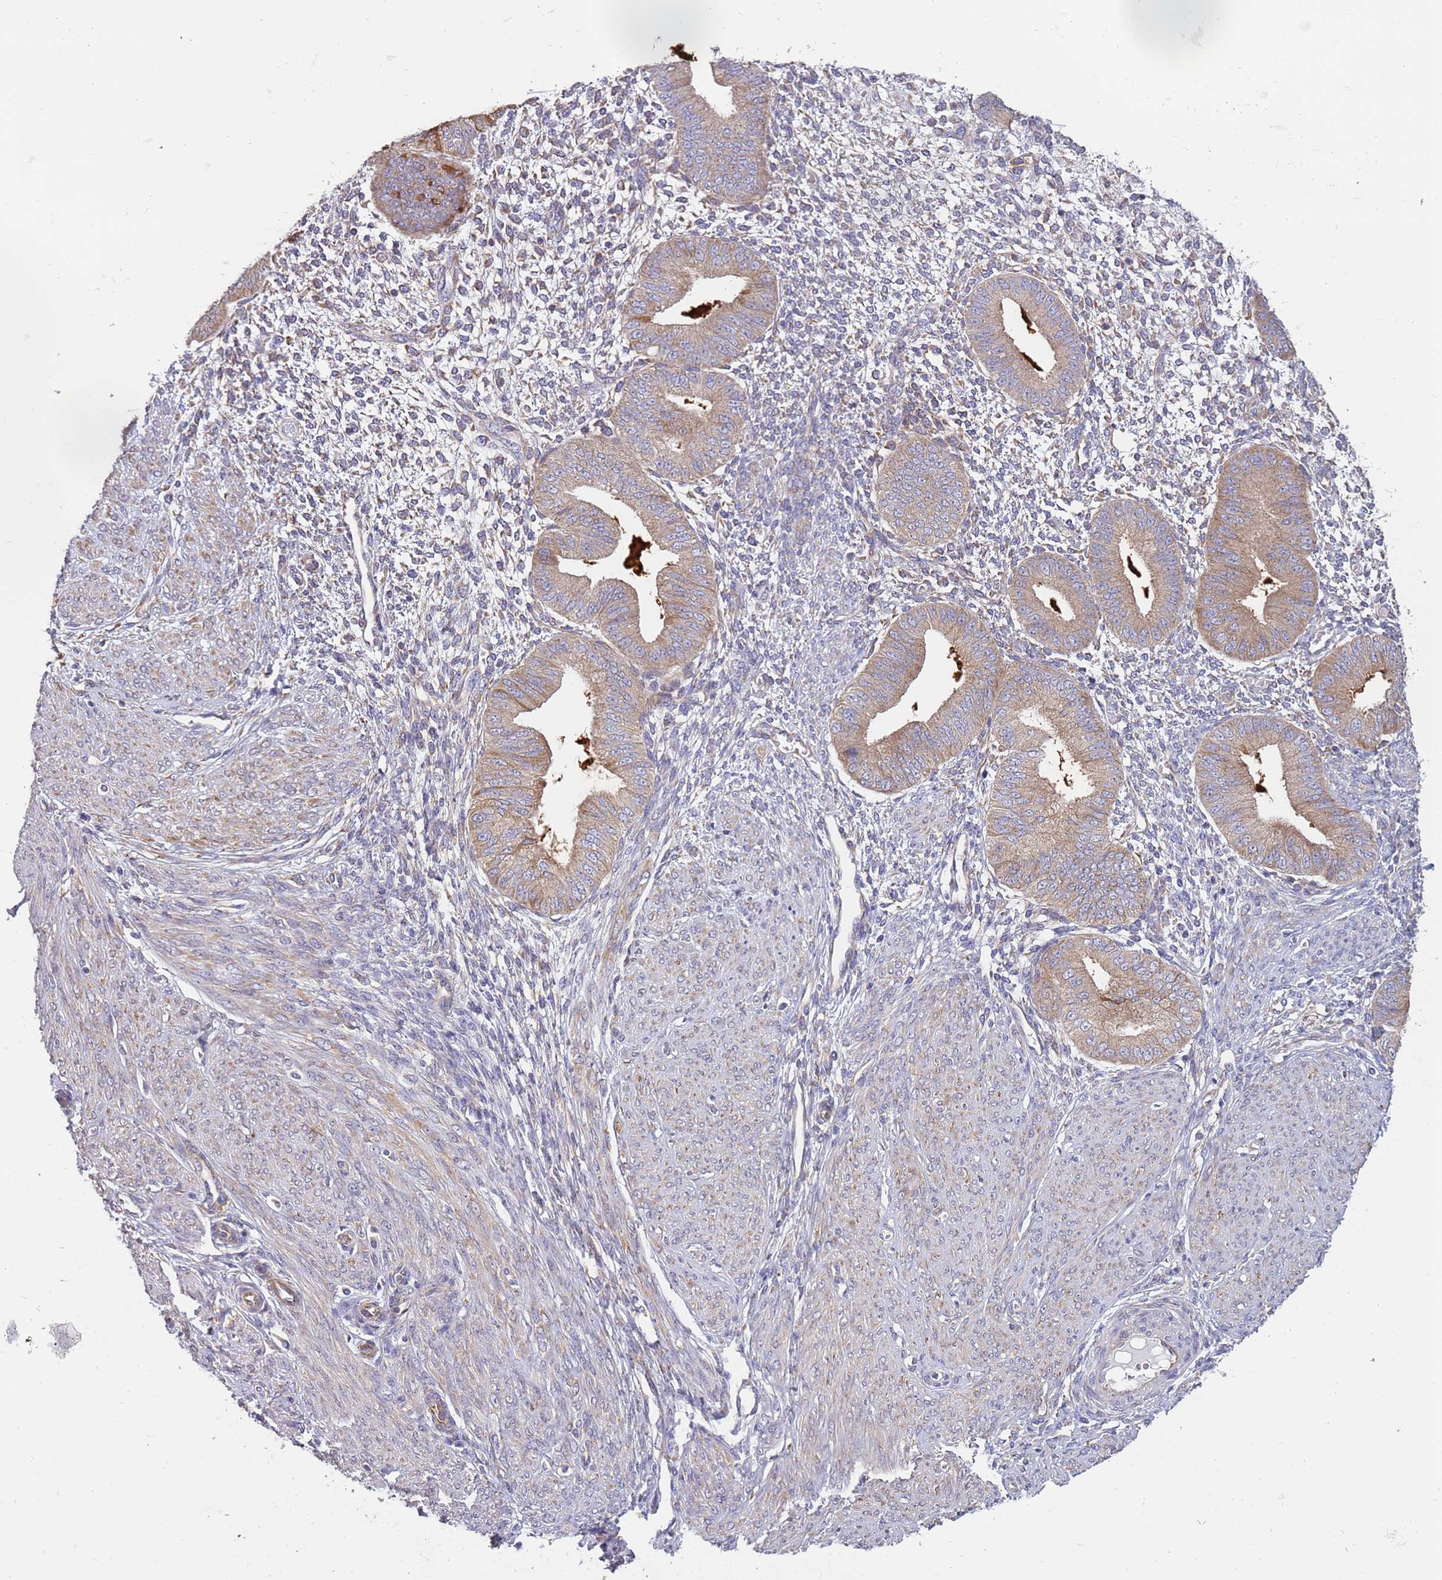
{"staining": {"intensity": "weak", "quantity": ">75%", "location": "cytoplasmic/membranous"}, "tissue": "endometrium", "cell_type": "Cells in endometrial stroma", "image_type": "normal", "snomed": [{"axis": "morphology", "description": "Normal tissue, NOS"}, {"axis": "topography", "description": "Endometrium"}], "caption": "Cells in endometrial stroma exhibit weak cytoplasmic/membranous expression in approximately >75% of cells in unremarkable endometrium. (brown staining indicates protein expression, while blue staining denotes nuclei).", "gene": "ARMCX6", "patient": {"sex": "female", "age": 49}}